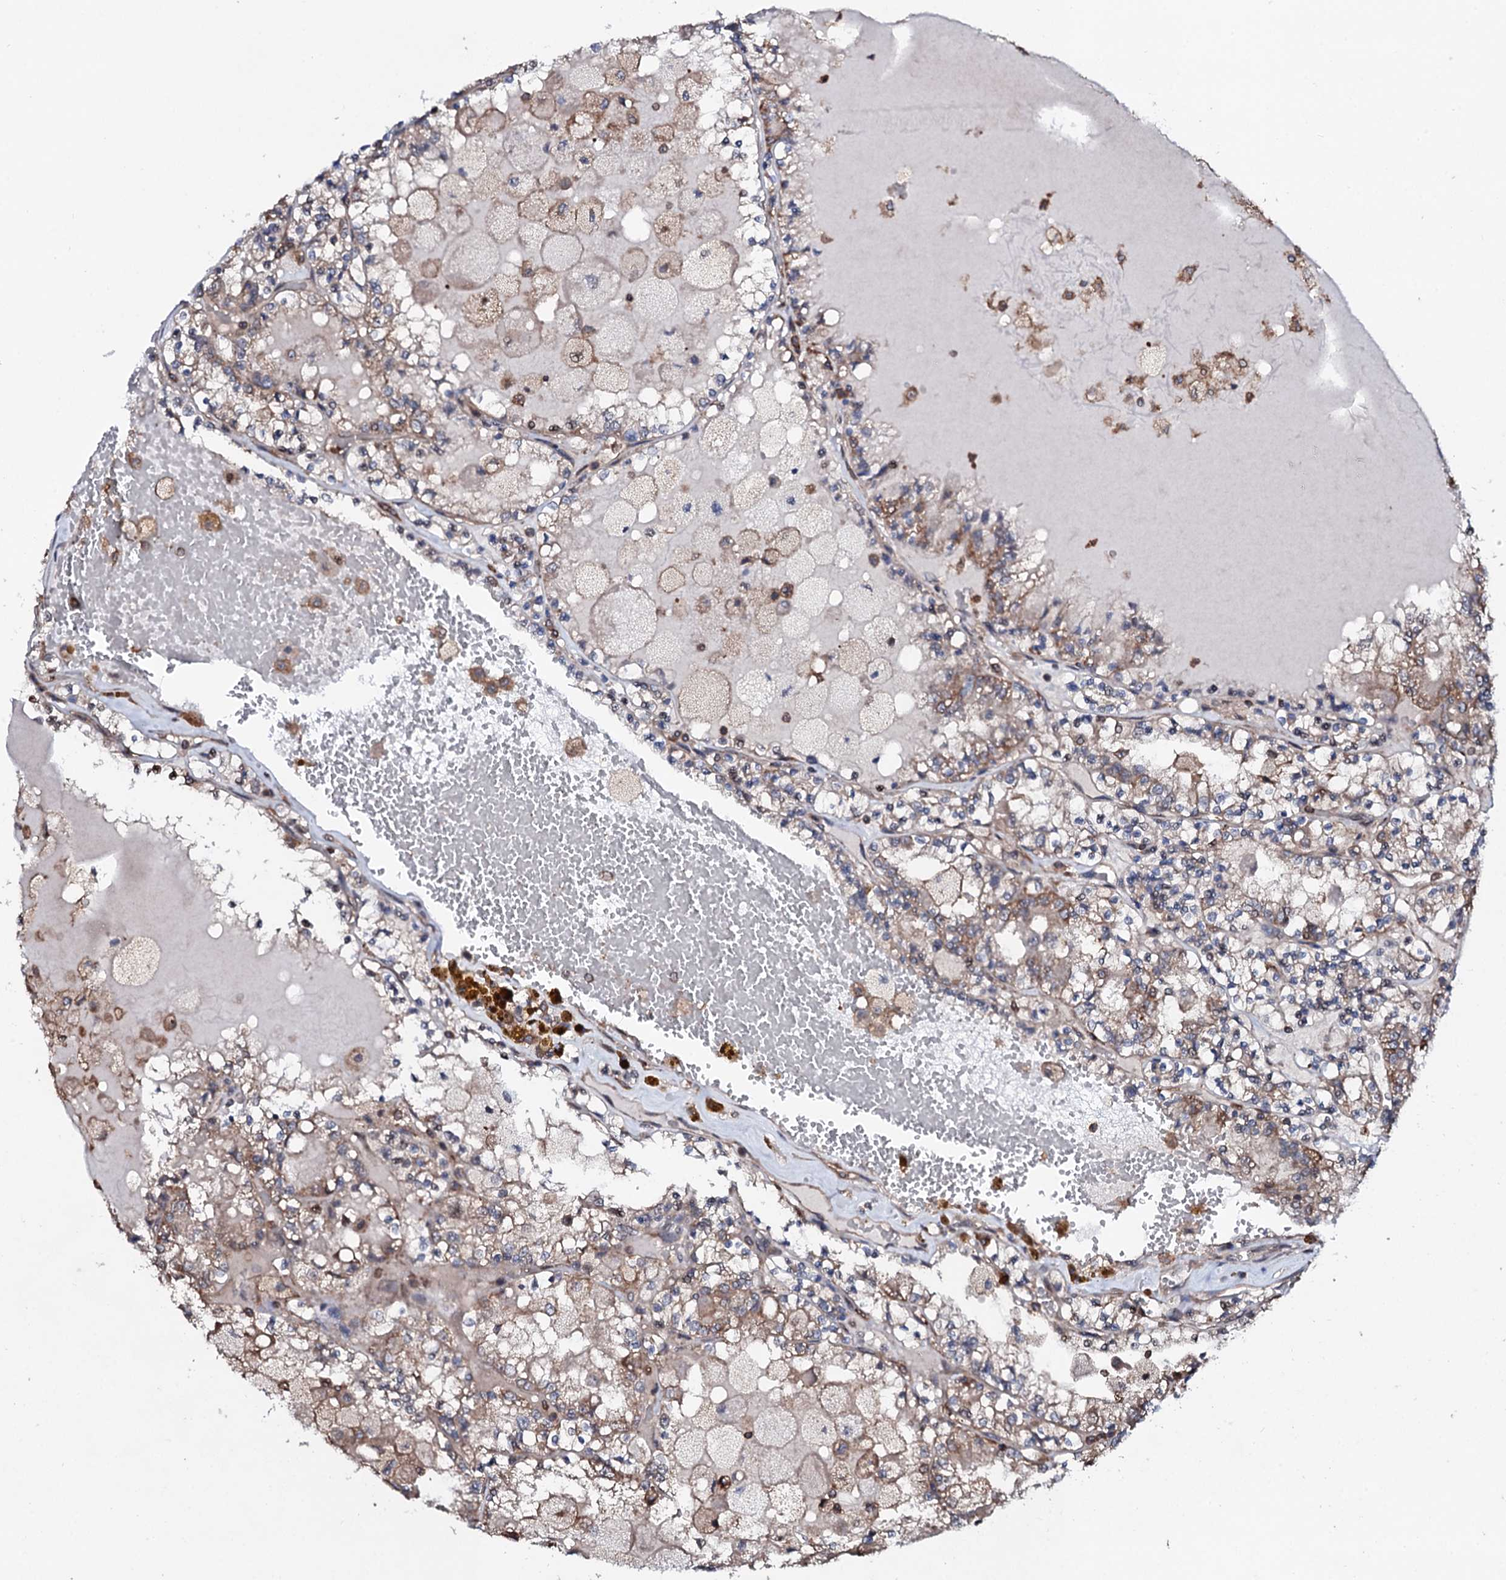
{"staining": {"intensity": "weak", "quantity": "25%-75%", "location": "cytoplasmic/membranous"}, "tissue": "renal cancer", "cell_type": "Tumor cells", "image_type": "cancer", "snomed": [{"axis": "morphology", "description": "Adenocarcinoma, NOS"}, {"axis": "topography", "description": "Kidney"}], "caption": "Immunohistochemical staining of renal cancer (adenocarcinoma) demonstrates low levels of weak cytoplasmic/membranous protein positivity in approximately 25%-75% of tumor cells.", "gene": "COG6", "patient": {"sex": "female", "age": 56}}